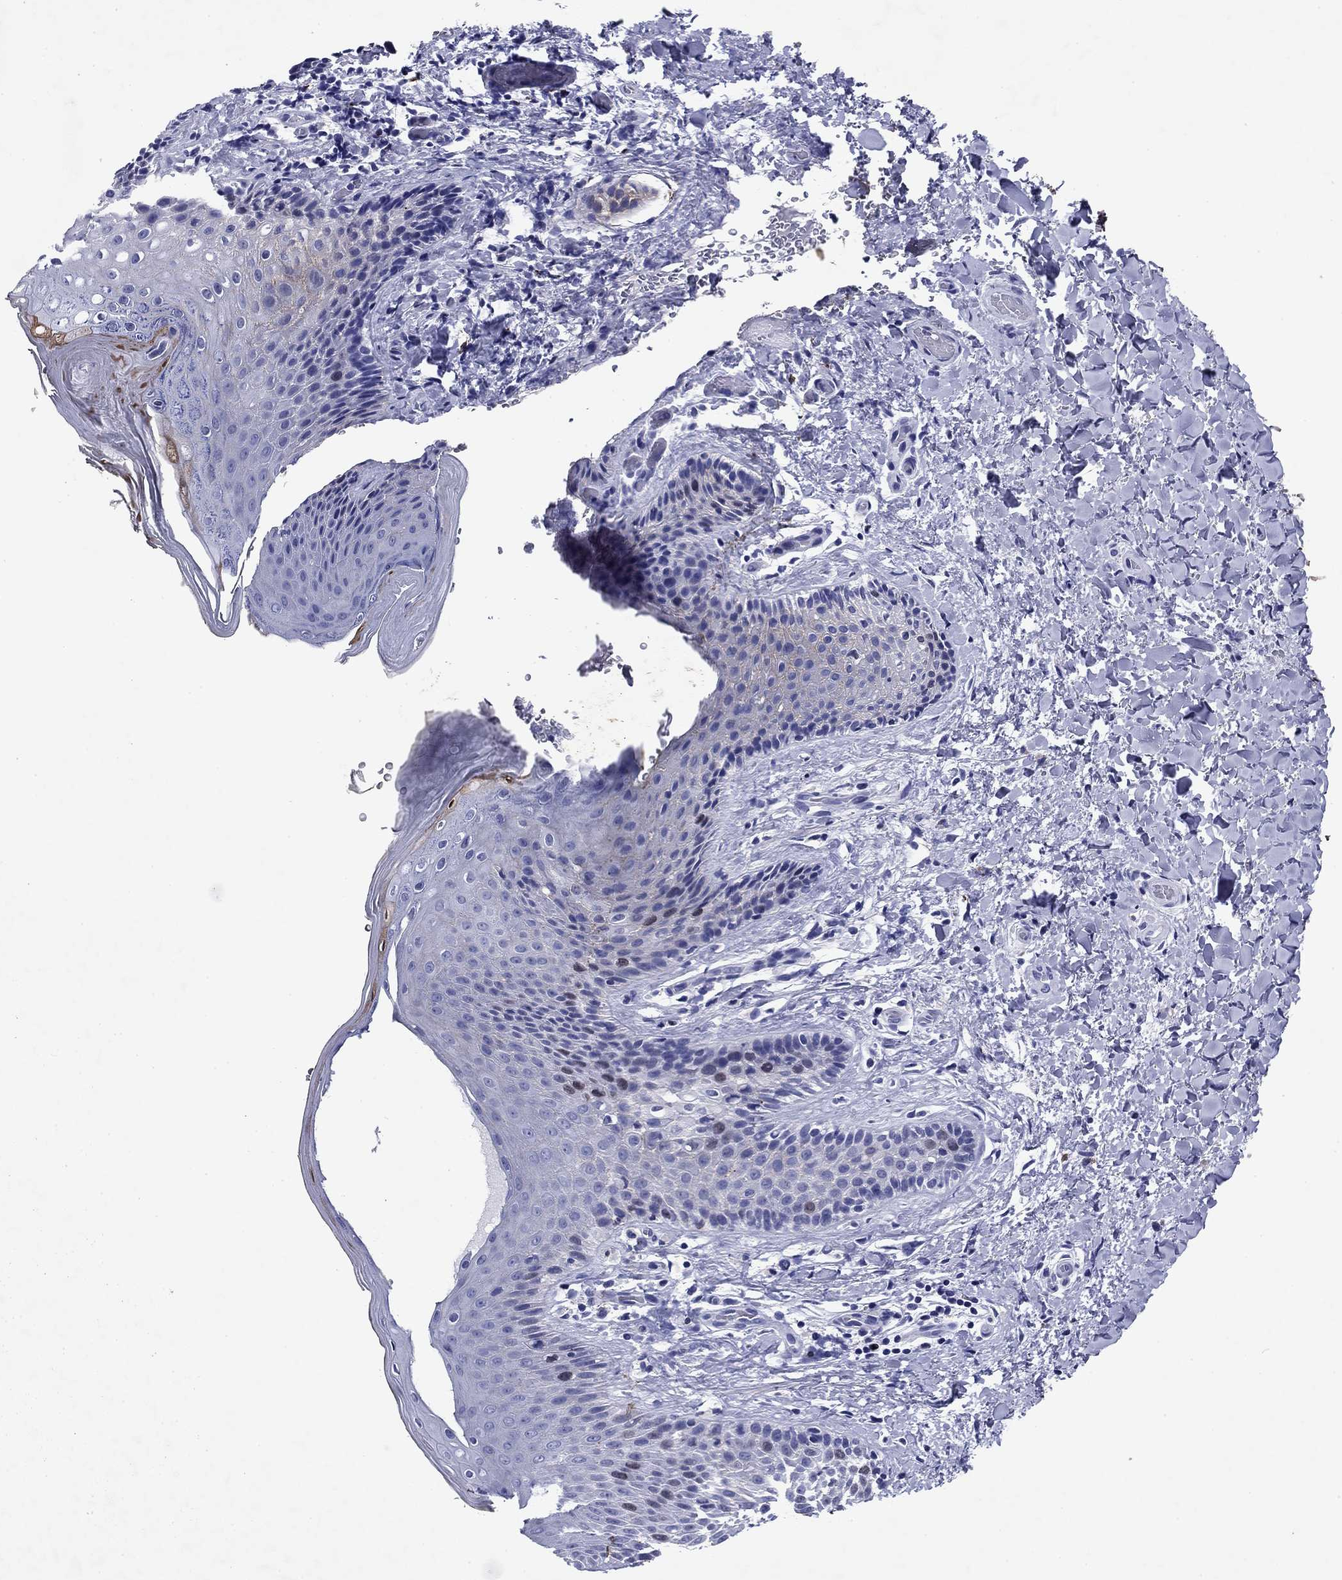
{"staining": {"intensity": "weak", "quantity": "<25%", "location": "nuclear"}, "tissue": "skin", "cell_type": "Epidermal cells", "image_type": "normal", "snomed": [{"axis": "morphology", "description": "Normal tissue, NOS"}, {"axis": "topography", "description": "Anal"}], "caption": "Protein analysis of benign skin exhibits no significant positivity in epidermal cells.", "gene": "GZMK", "patient": {"sex": "male", "age": 36}}